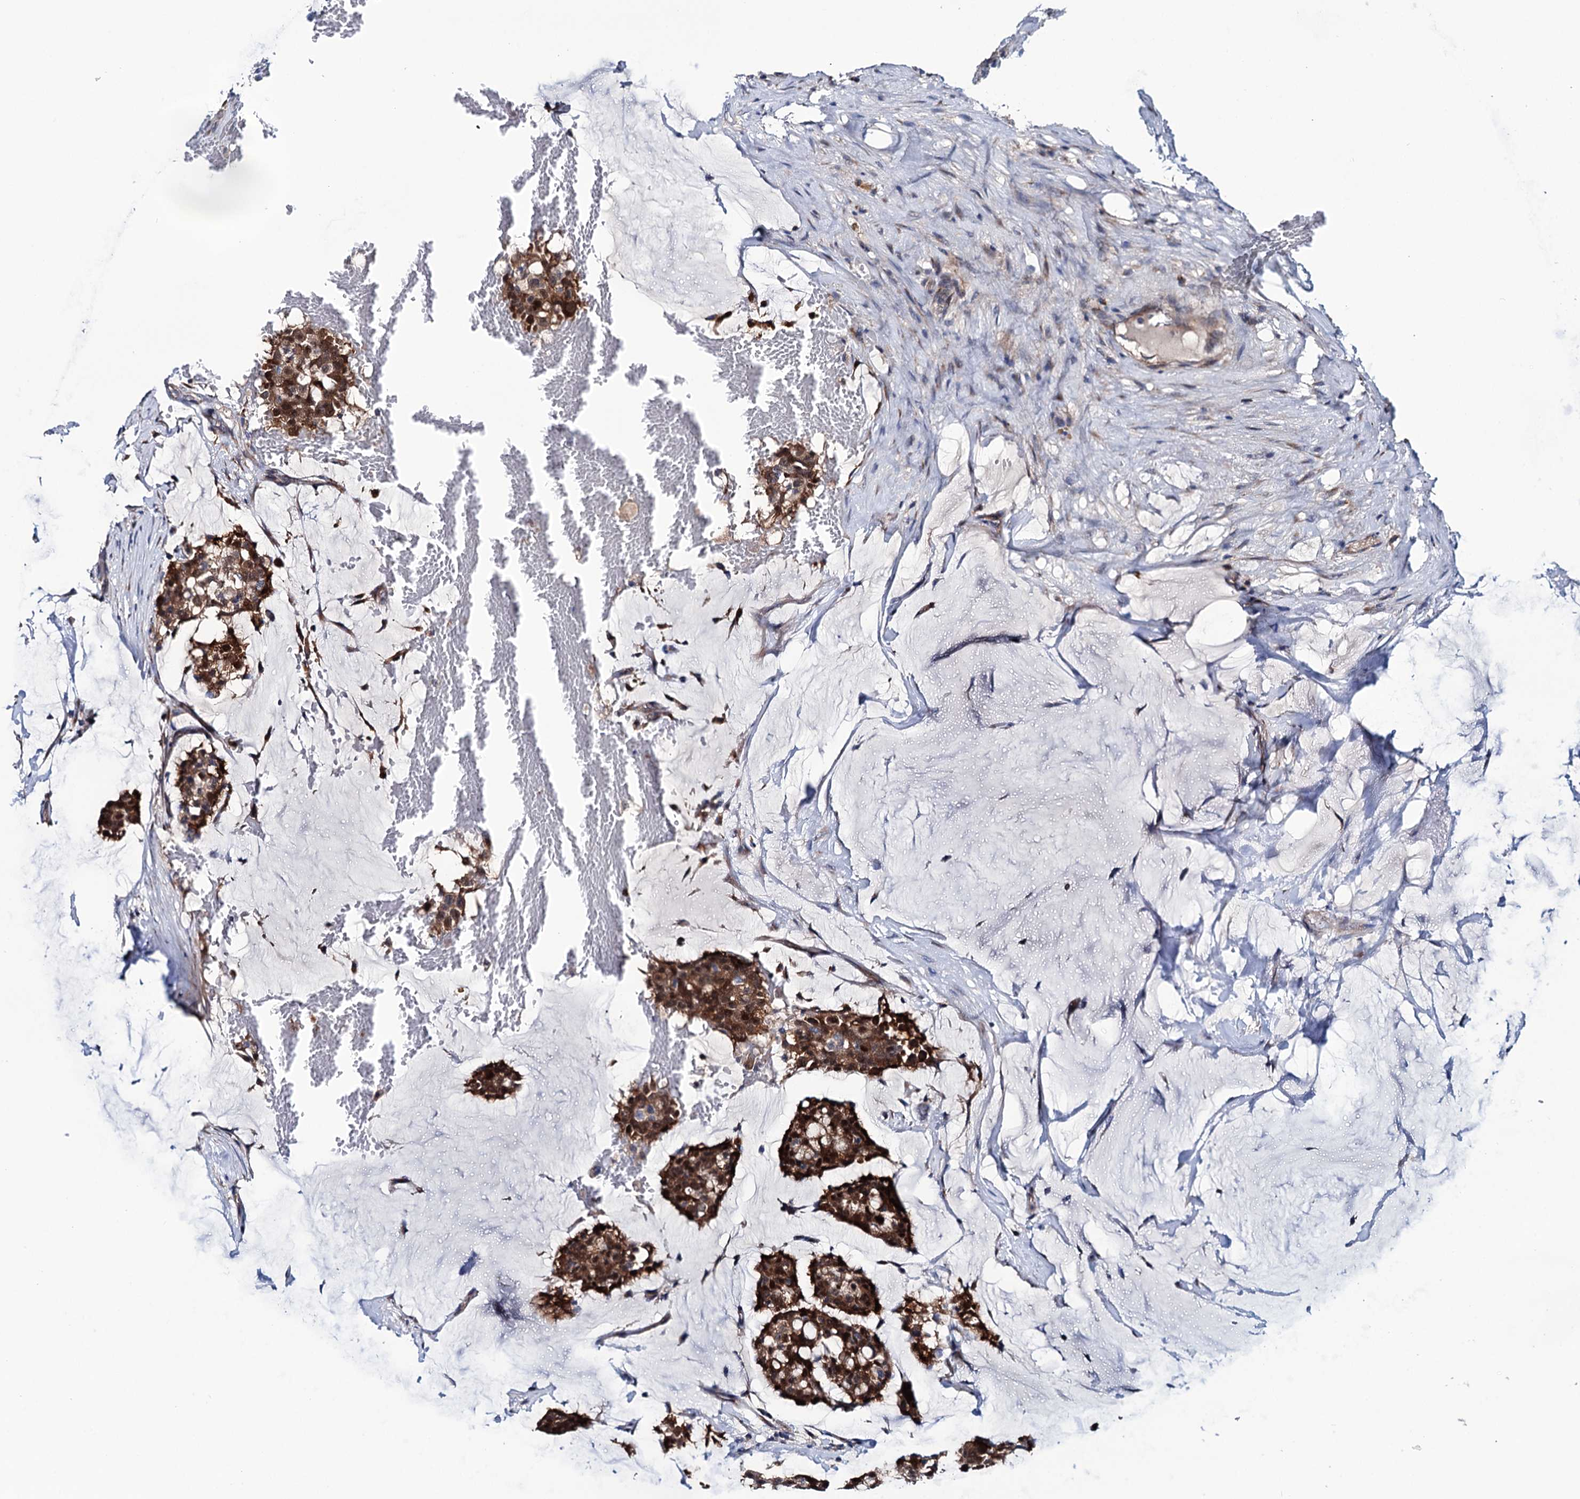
{"staining": {"intensity": "moderate", "quantity": ">75%", "location": "cytoplasmic/membranous,nuclear"}, "tissue": "breast cancer", "cell_type": "Tumor cells", "image_type": "cancer", "snomed": [{"axis": "morphology", "description": "Duct carcinoma"}, {"axis": "topography", "description": "Breast"}], "caption": "Brown immunohistochemical staining in breast cancer (intraductal carcinoma) reveals moderate cytoplasmic/membranous and nuclear staining in about >75% of tumor cells.", "gene": "EYA4", "patient": {"sex": "female", "age": 93}}